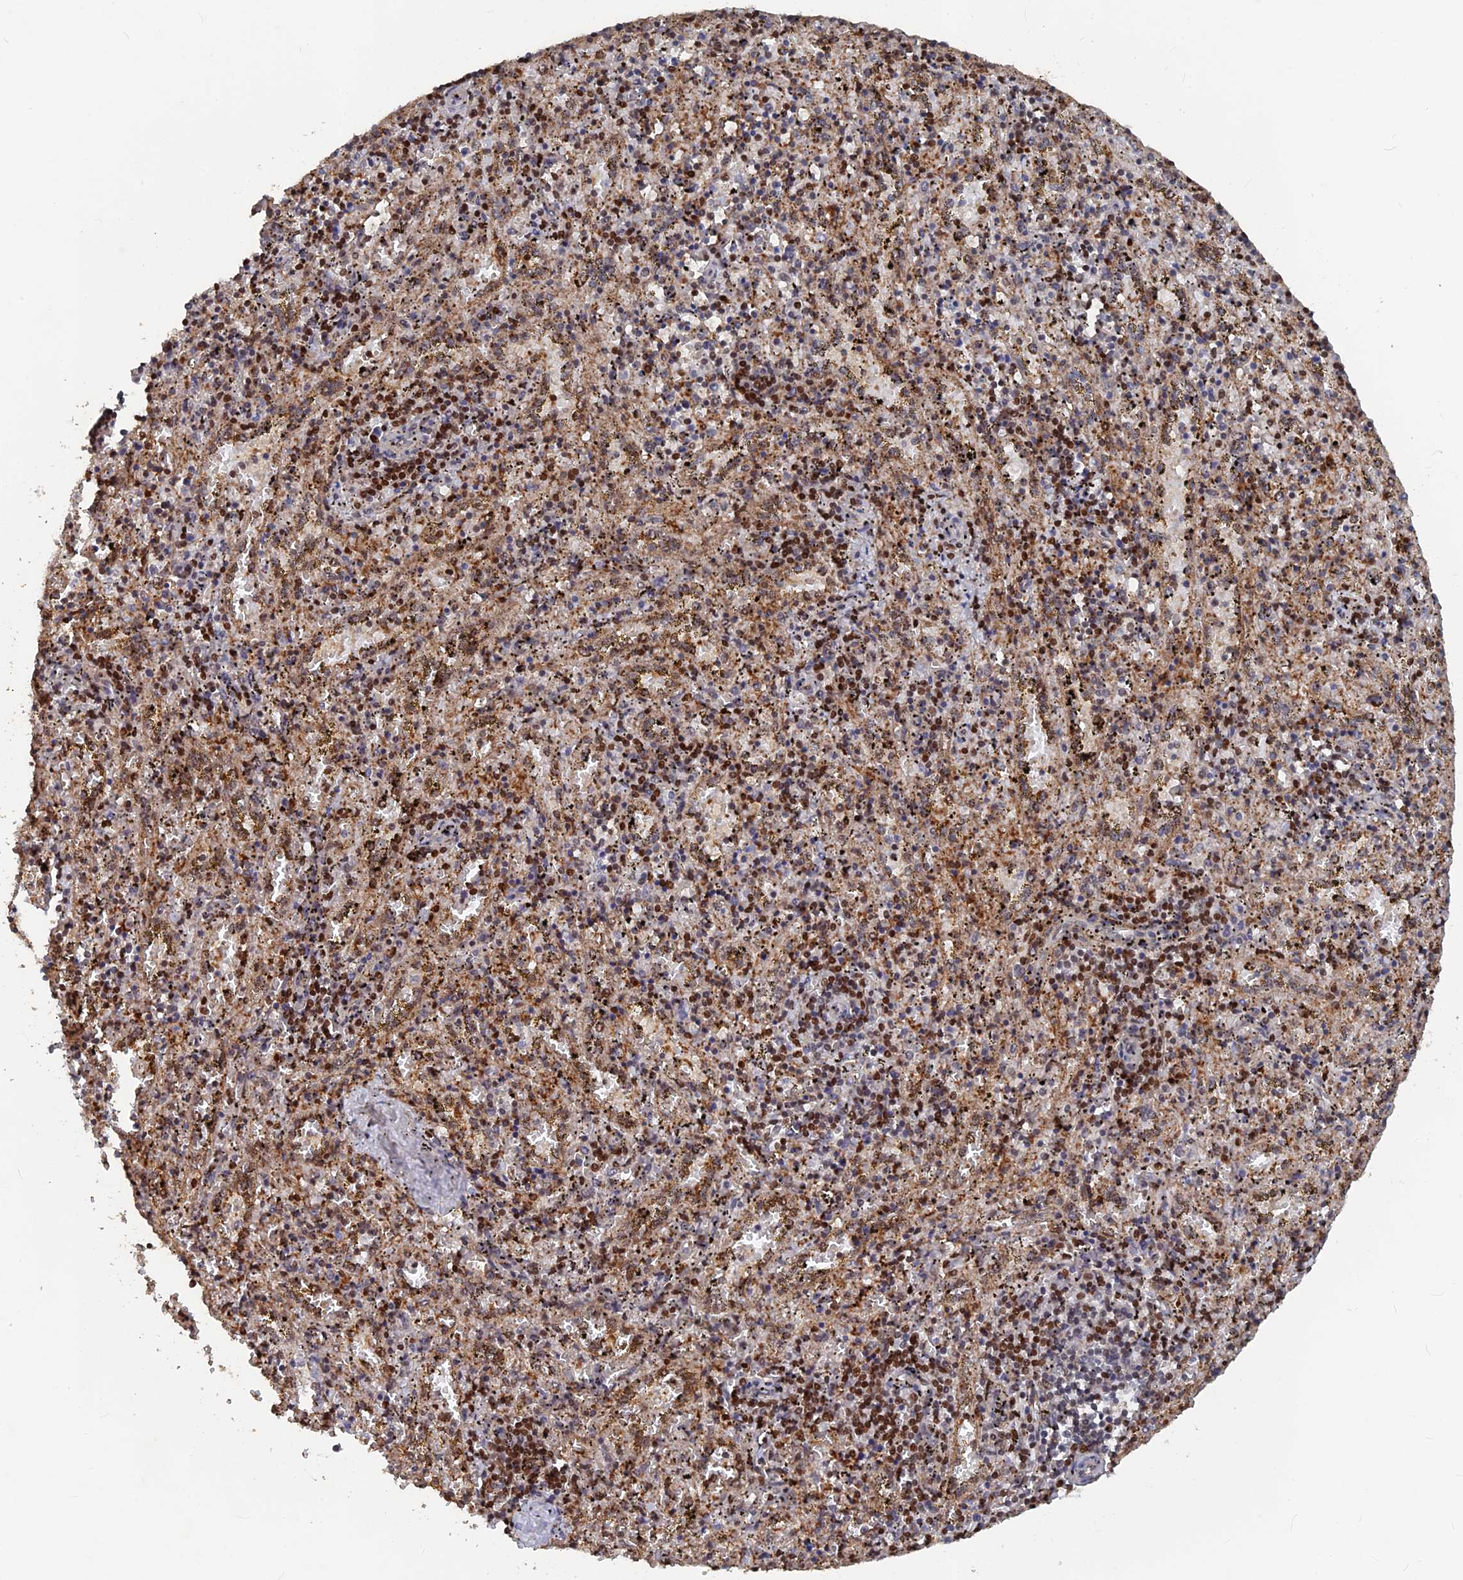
{"staining": {"intensity": "strong", "quantity": "25%-75%", "location": "cytoplasmic/membranous,nuclear"}, "tissue": "spleen", "cell_type": "Cells in red pulp", "image_type": "normal", "snomed": [{"axis": "morphology", "description": "Normal tissue, NOS"}, {"axis": "topography", "description": "Spleen"}], "caption": "Protein expression analysis of normal spleen shows strong cytoplasmic/membranous,nuclear staining in about 25%-75% of cells in red pulp.", "gene": "SH3D21", "patient": {"sex": "male", "age": 11}}